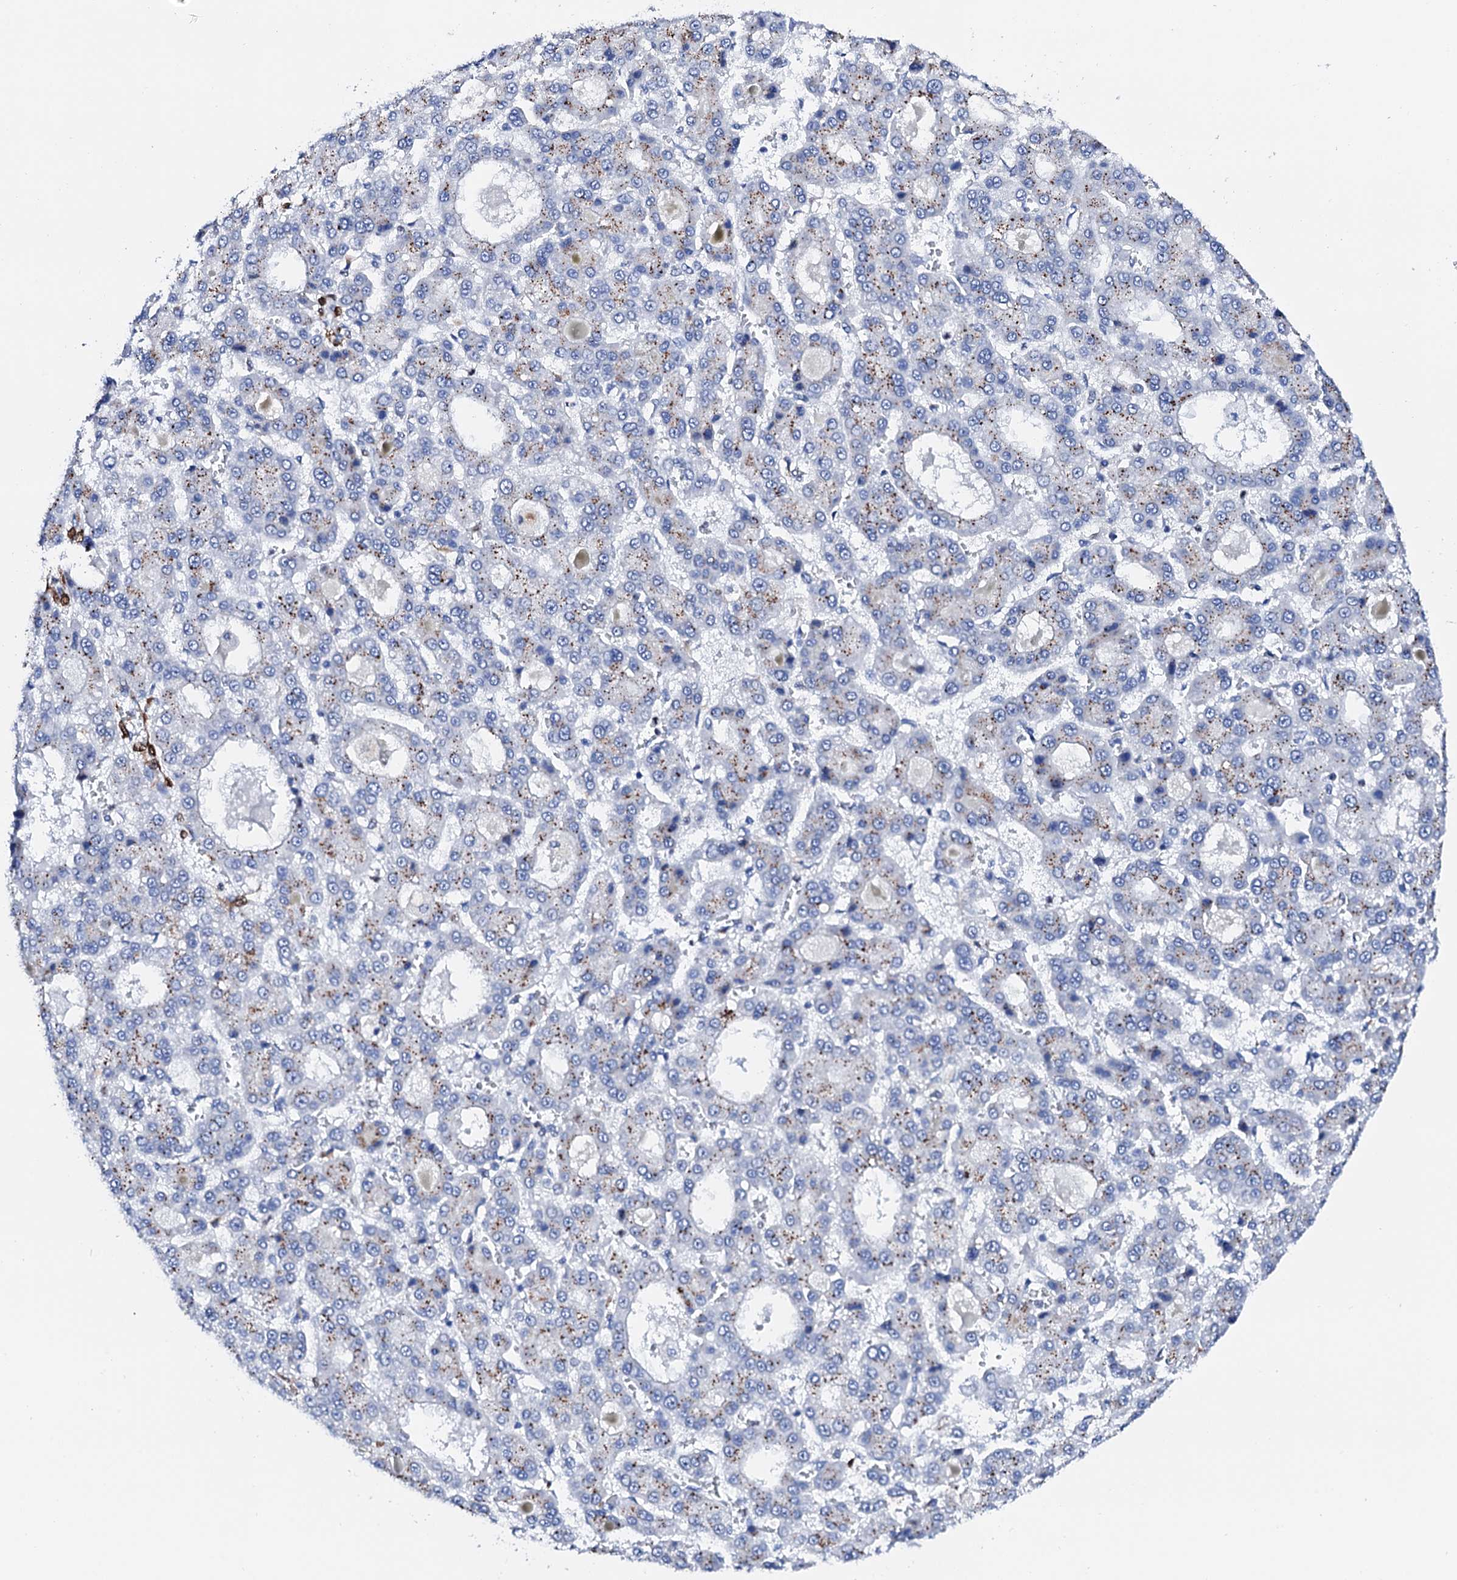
{"staining": {"intensity": "weak", "quantity": "25%-75%", "location": "cytoplasmic/membranous"}, "tissue": "liver cancer", "cell_type": "Tumor cells", "image_type": "cancer", "snomed": [{"axis": "morphology", "description": "Carcinoma, Hepatocellular, NOS"}, {"axis": "topography", "description": "Liver"}], "caption": "Immunohistochemical staining of human liver cancer (hepatocellular carcinoma) demonstrates low levels of weak cytoplasmic/membranous expression in about 25%-75% of tumor cells.", "gene": "NRIP2", "patient": {"sex": "male", "age": 70}}